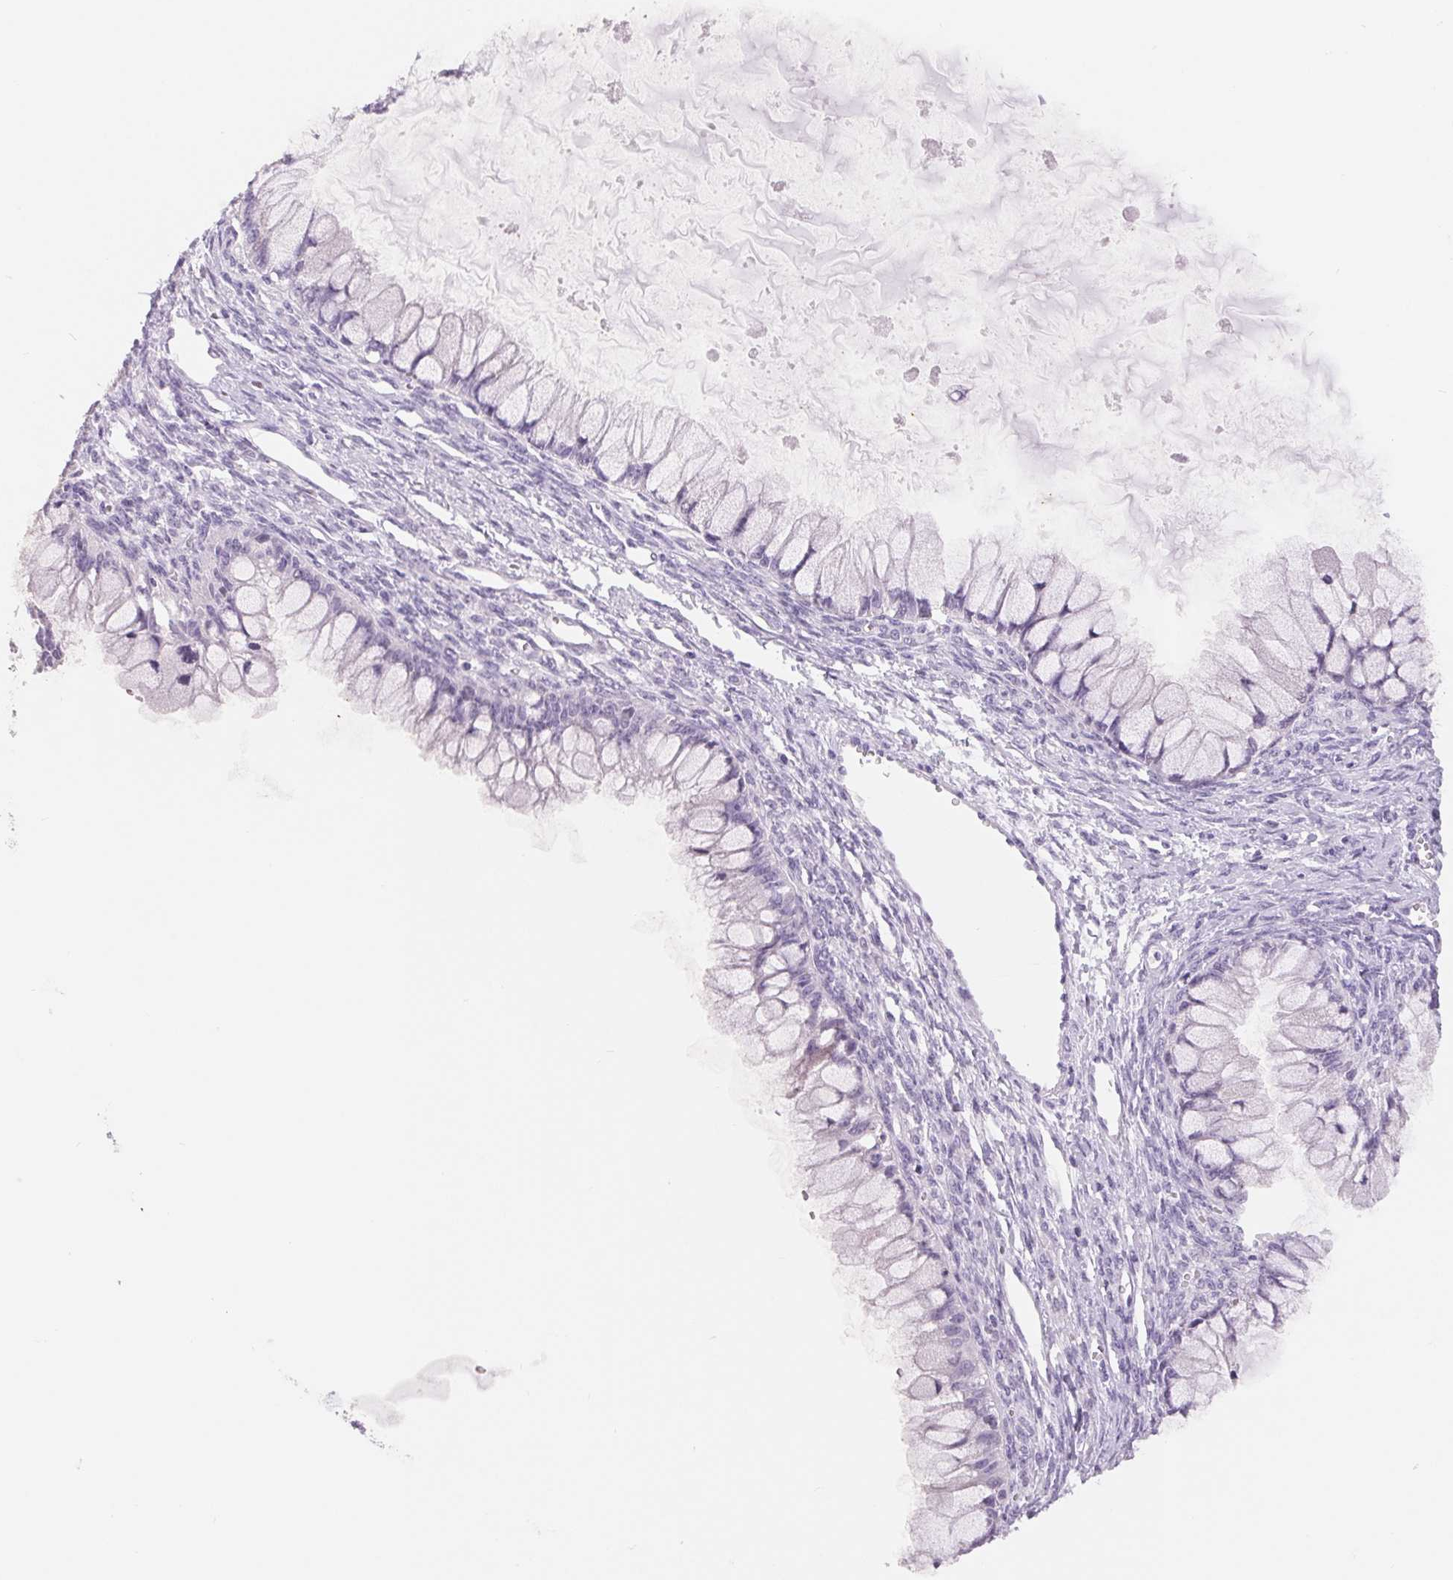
{"staining": {"intensity": "negative", "quantity": "none", "location": "none"}, "tissue": "ovarian cancer", "cell_type": "Tumor cells", "image_type": "cancer", "snomed": [{"axis": "morphology", "description": "Cystadenocarcinoma, mucinous, NOS"}, {"axis": "topography", "description": "Ovary"}], "caption": "This image is of mucinous cystadenocarcinoma (ovarian) stained with immunohistochemistry to label a protein in brown with the nuclei are counter-stained blue. There is no positivity in tumor cells. (Immunohistochemistry, brightfield microscopy, high magnification).", "gene": "ASGR2", "patient": {"sex": "female", "age": 34}}